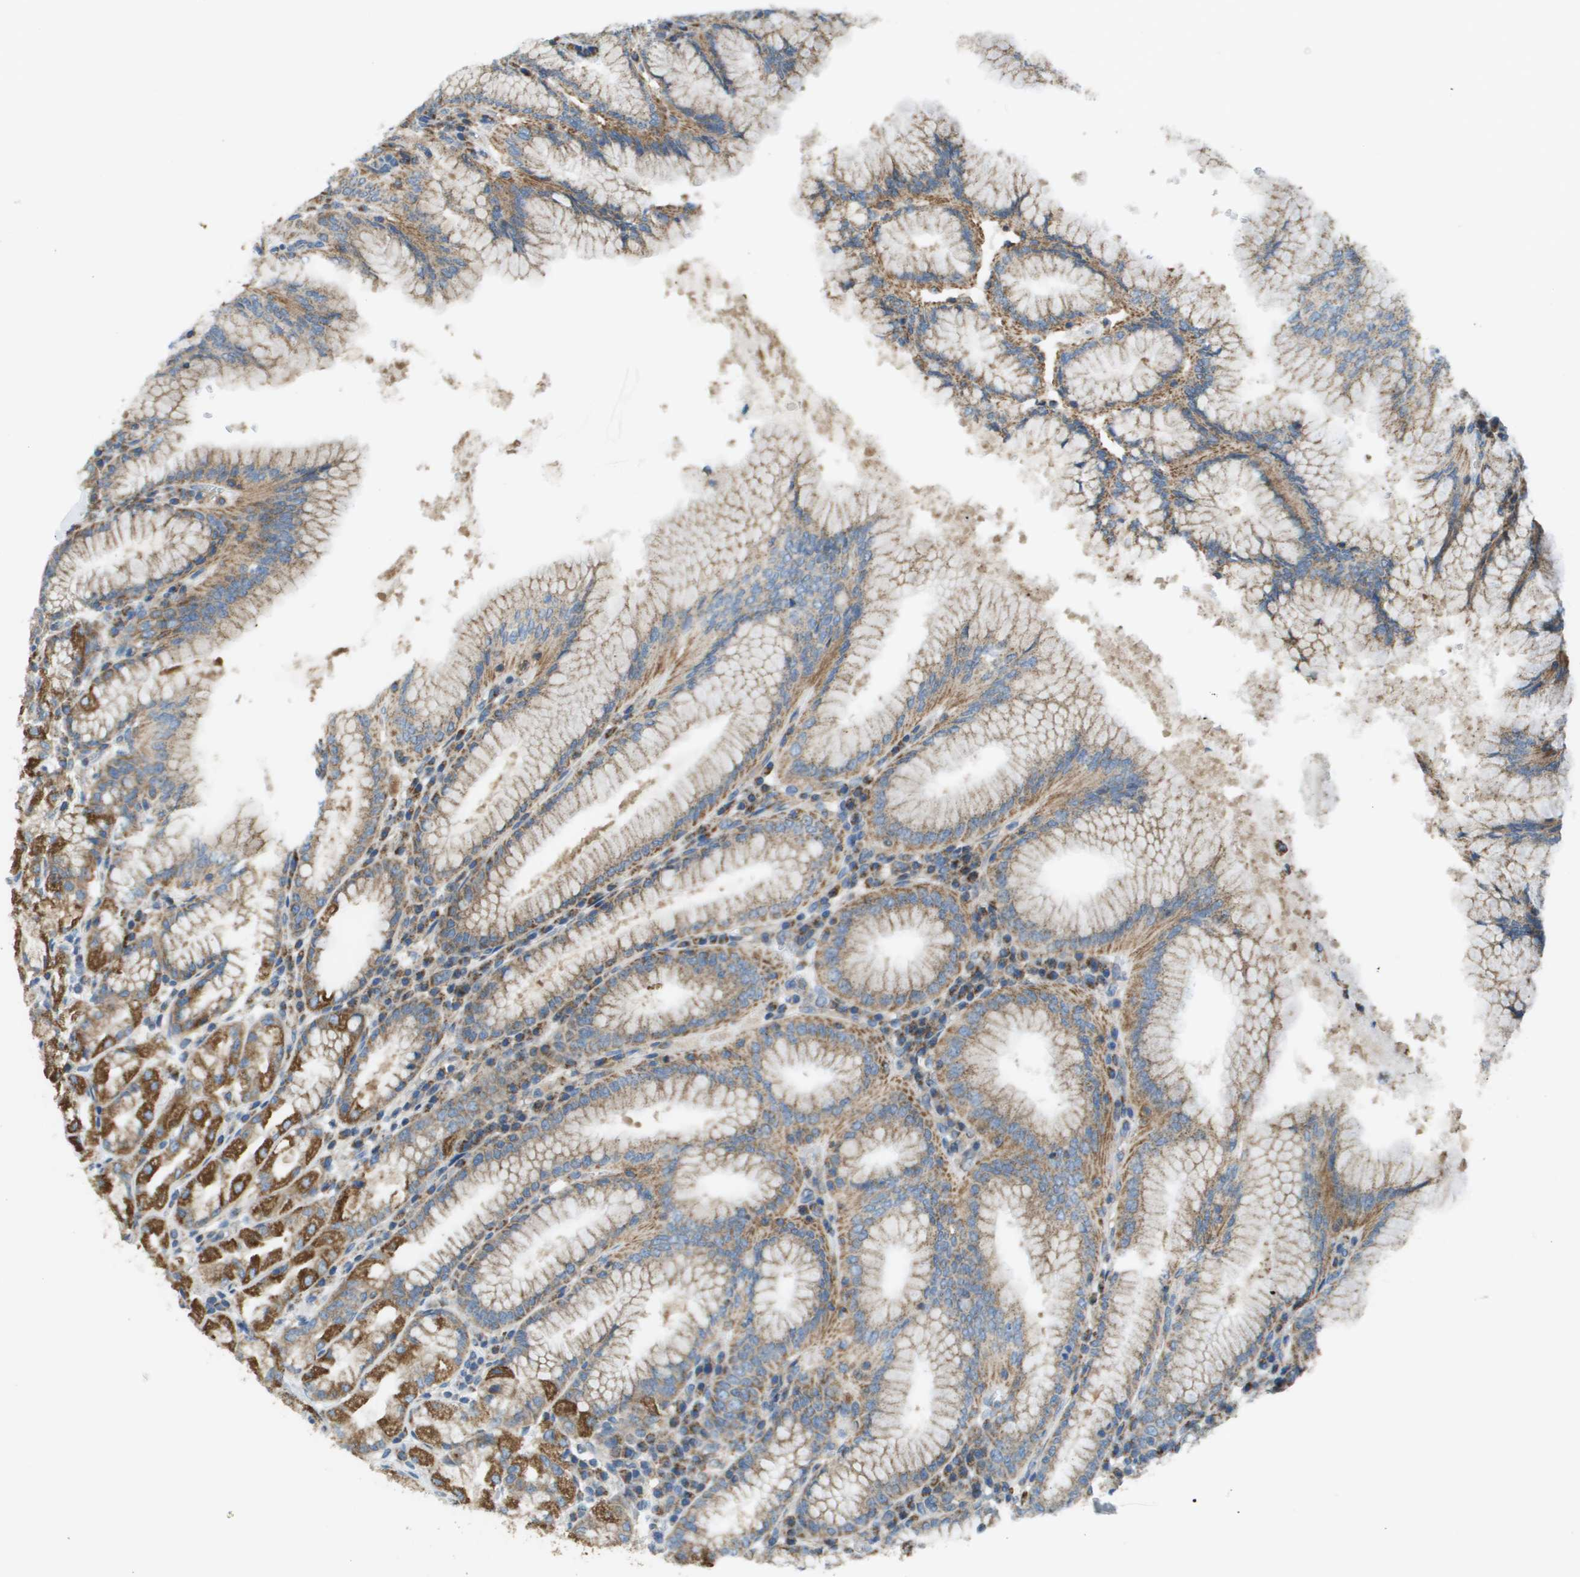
{"staining": {"intensity": "strong", "quantity": ">75%", "location": "cytoplasmic/membranous"}, "tissue": "stomach", "cell_type": "Glandular cells", "image_type": "normal", "snomed": [{"axis": "morphology", "description": "Normal tissue, NOS"}, {"axis": "topography", "description": "Stomach"}, {"axis": "topography", "description": "Stomach, lower"}], "caption": "IHC staining of unremarkable stomach, which exhibits high levels of strong cytoplasmic/membranous positivity in approximately >75% of glandular cells indicating strong cytoplasmic/membranous protein positivity. The staining was performed using DAB (brown) for protein detection and nuclei were counterstained in hematoxylin (blue).", "gene": "TAOK3", "patient": {"sex": "female", "age": 56}}